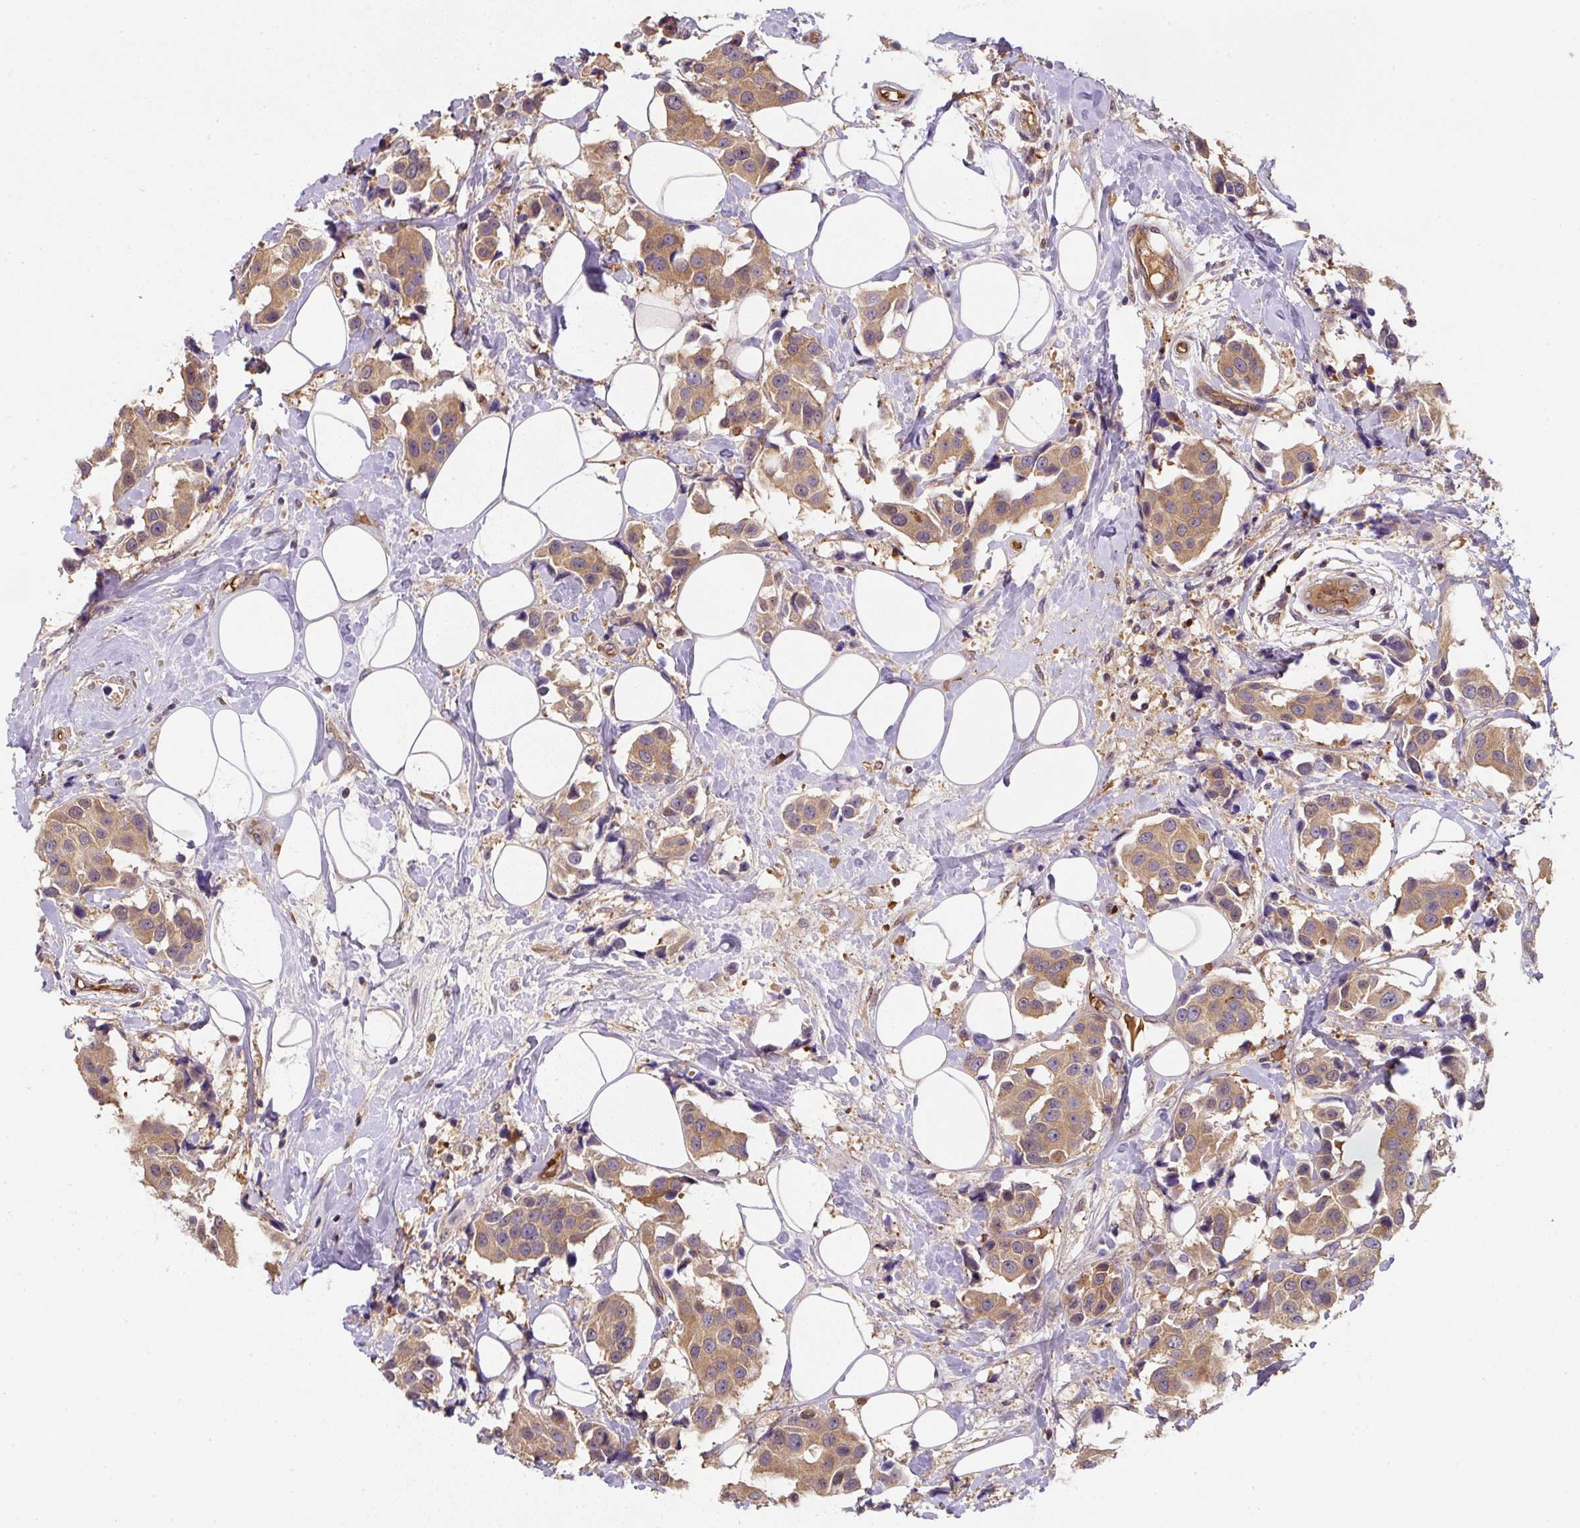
{"staining": {"intensity": "moderate", "quantity": ">75%", "location": "cytoplasmic/membranous"}, "tissue": "breast cancer", "cell_type": "Tumor cells", "image_type": "cancer", "snomed": [{"axis": "morphology", "description": "Normal tissue, NOS"}, {"axis": "morphology", "description": "Duct carcinoma"}, {"axis": "topography", "description": "Breast"}], "caption": "Protein expression analysis of human breast cancer (infiltrating ductal carcinoma) reveals moderate cytoplasmic/membranous positivity in about >75% of tumor cells.", "gene": "ST13", "patient": {"sex": "female", "age": 39}}